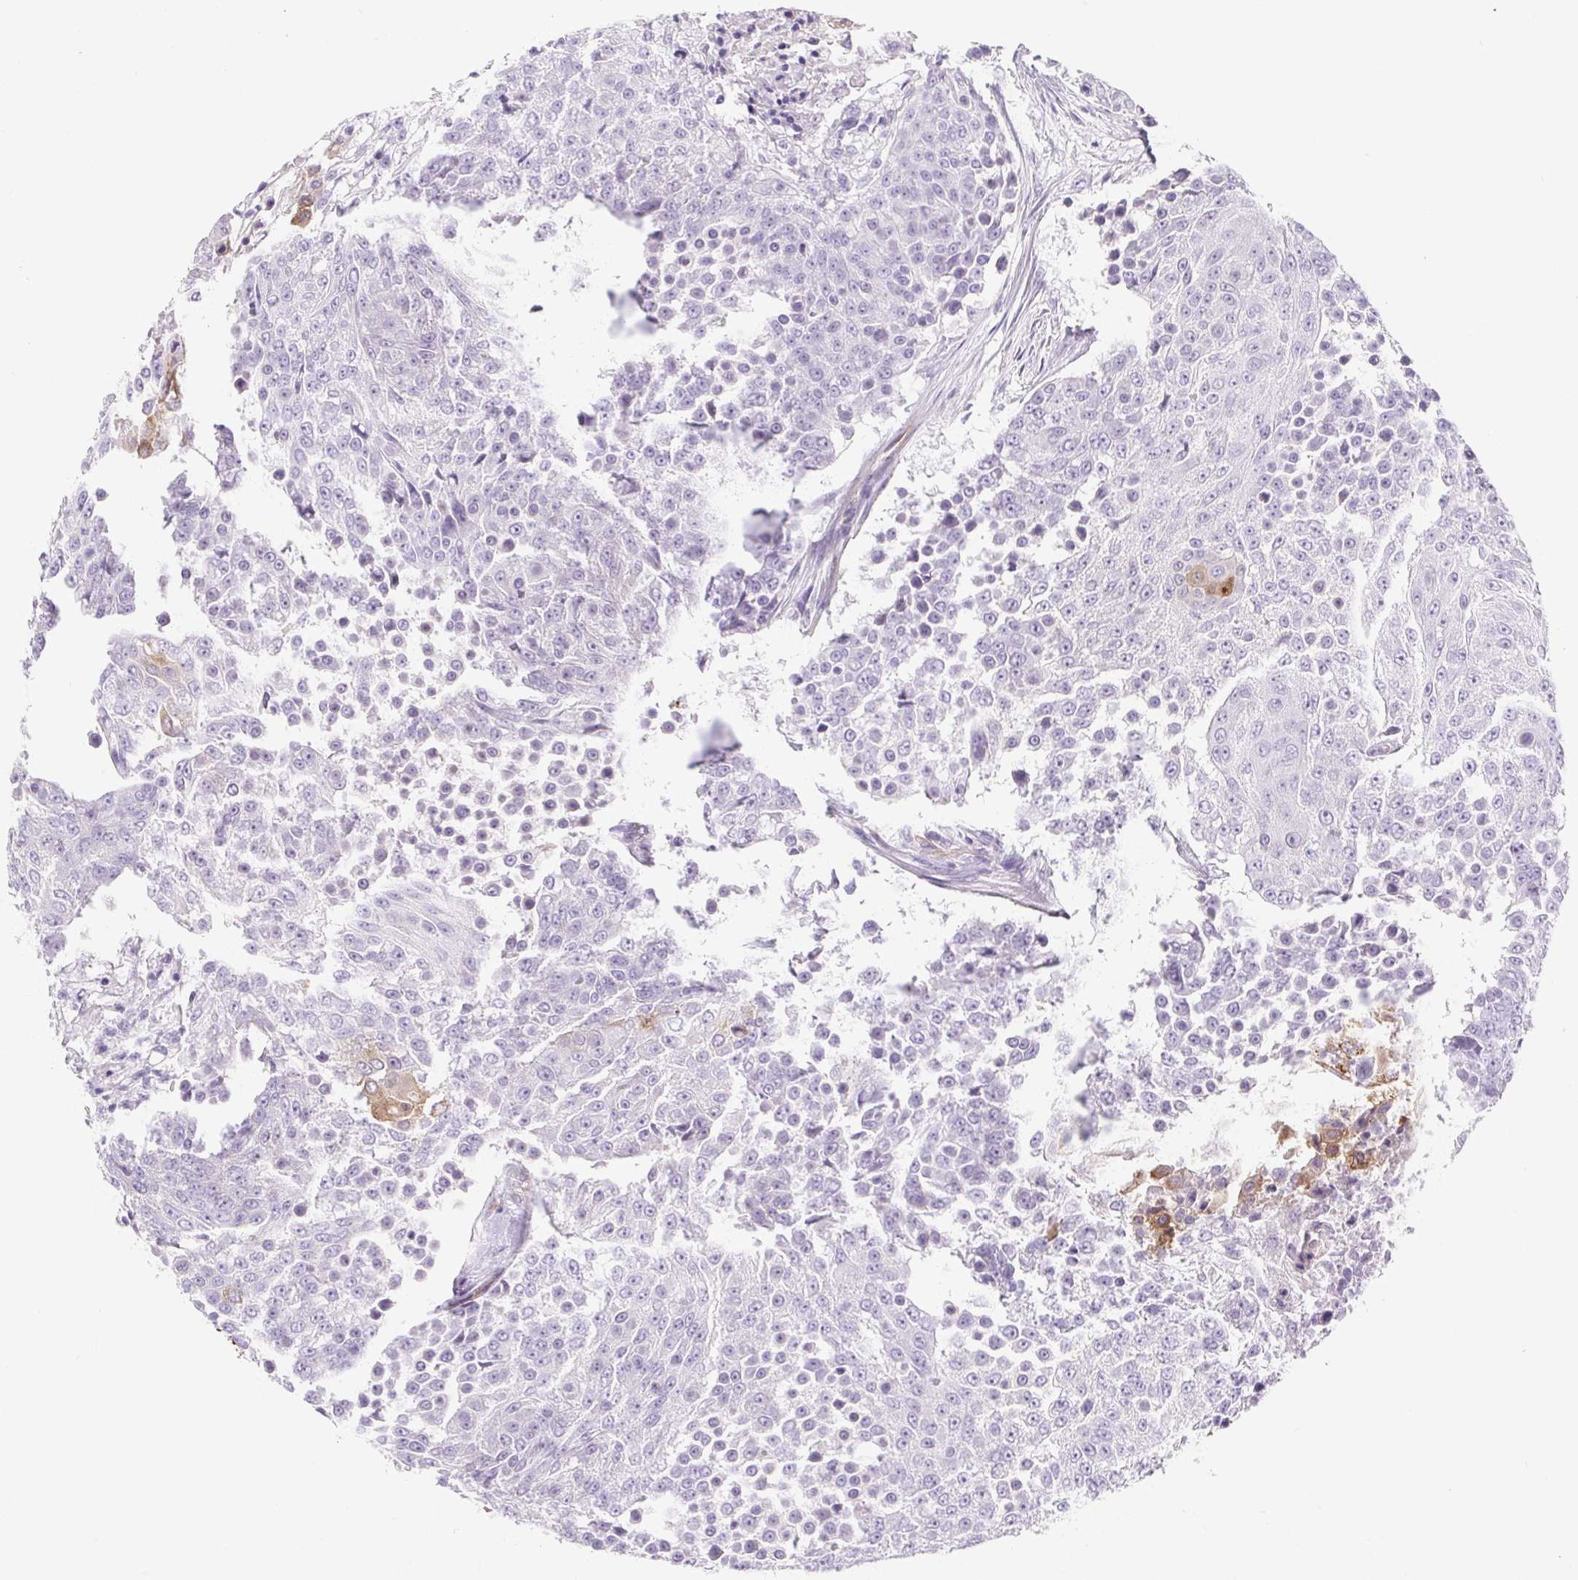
{"staining": {"intensity": "moderate", "quantity": "<25%", "location": "cytoplasmic/membranous"}, "tissue": "urothelial cancer", "cell_type": "Tumor cells", "image_type": "cancer", "snomed": [{"axis": "morphology", "description": "Urothelial carcinoma, High grade"}, {"axis": "topography", "description": "Urinary bladder"}], "caption": "This is an image of IHC staining of high-grade urothelial carcinoma, which shows moderate expression in the cytoplasmic/membranous of tumor cells.", "gene": "BCAS1", "patient": {"sex": "female", "age": 63}}